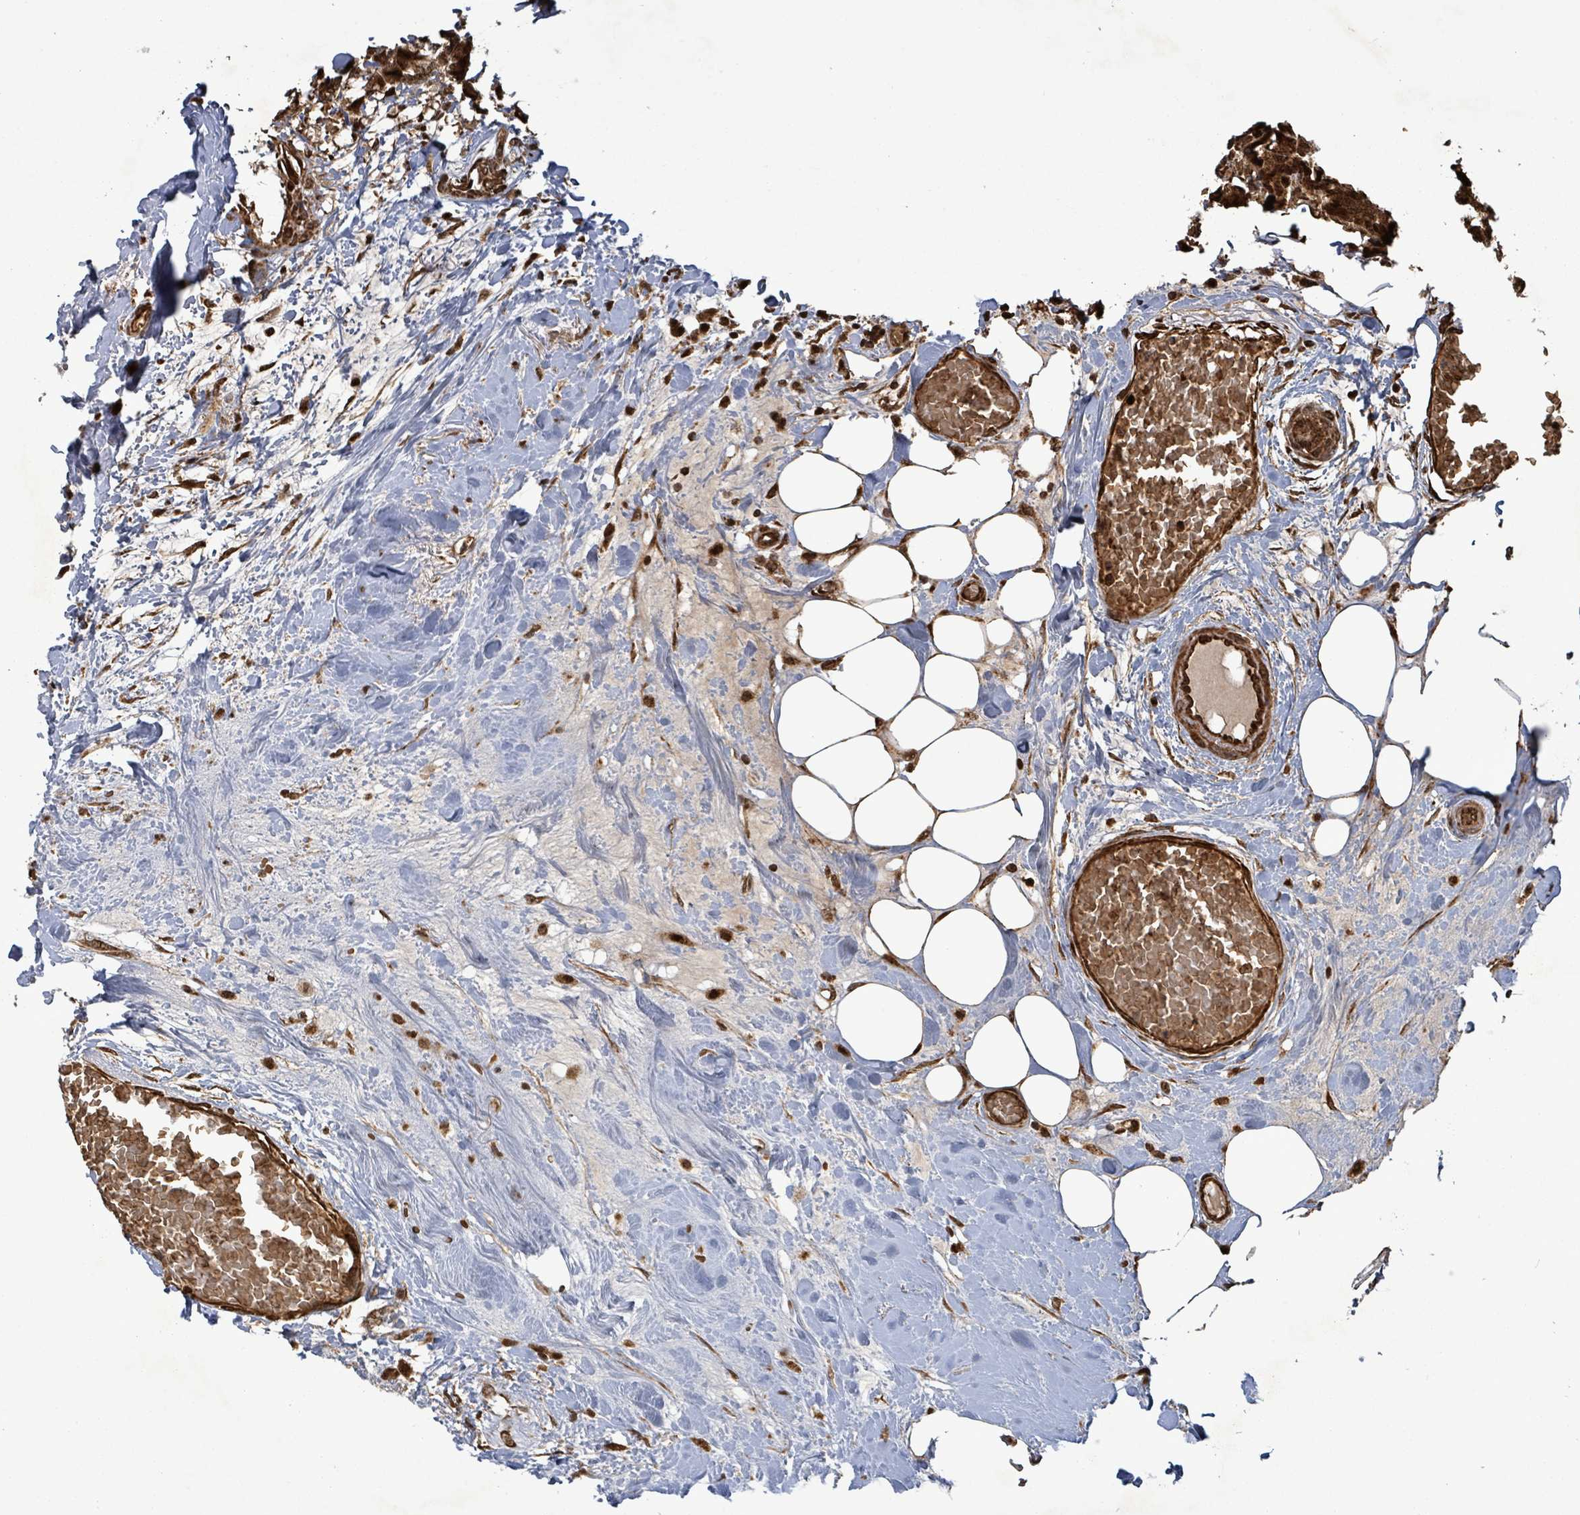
{"staining": {"intensity": "strong", "quantity": ">75%", "location": "cytoplasmic/membranous,nuclear"}, "tissue": "breast cancer", "cell_type": "Tumor cells", "image_type": "cancer", "snomed": [{"axis": "morphology", "description": "Duct carcinoma"}, {"axis": "topography", "description": "Breast"}], "caption": "Strong cytoplasmic/membranous and nuclear expression for a protein is appreciated in about >75% of tumor cells of breast cancer (infiltrating ductal carcinoma) using IHC.", "gene": "PATZ1", "patient": {"sex": "female", "age": 75}}